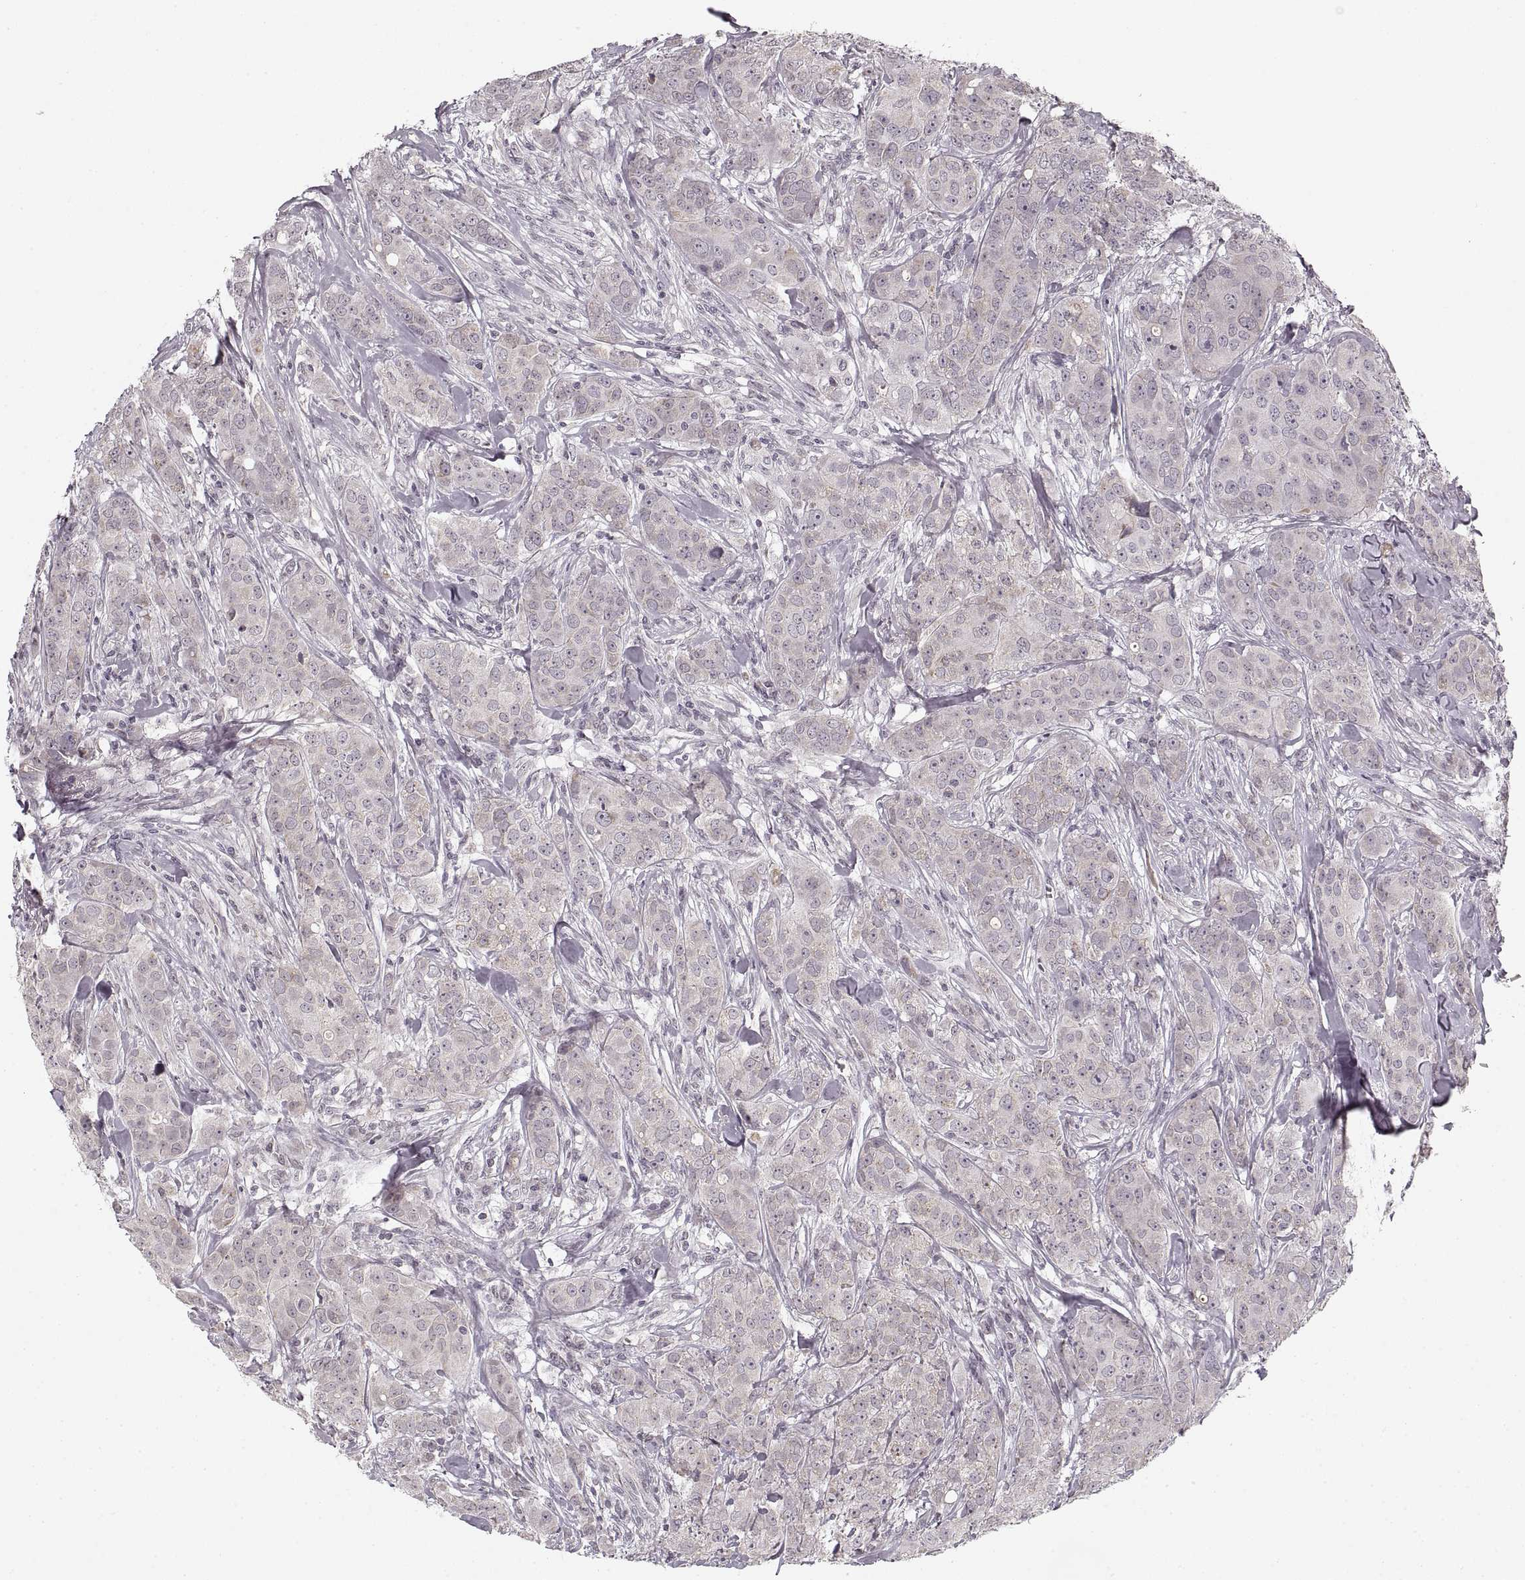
{"staining": {"intensity": "negative", "quantity": "none", "location": "none"}, "tissue": "breast cancer", "cell_type": "Tumor cells", "image_type": "cancer", "snomed": [{"axis": "morphology", "description": "Duct carcinoma"}, {"axis": "topography", "description": "Breast"}], "caption": "A histopathology image of breast cancer stained for a protein displays no brown staining in tumor cells.", "gene": "ASIC3", "patient": {"sex": "female", "age": 43}}